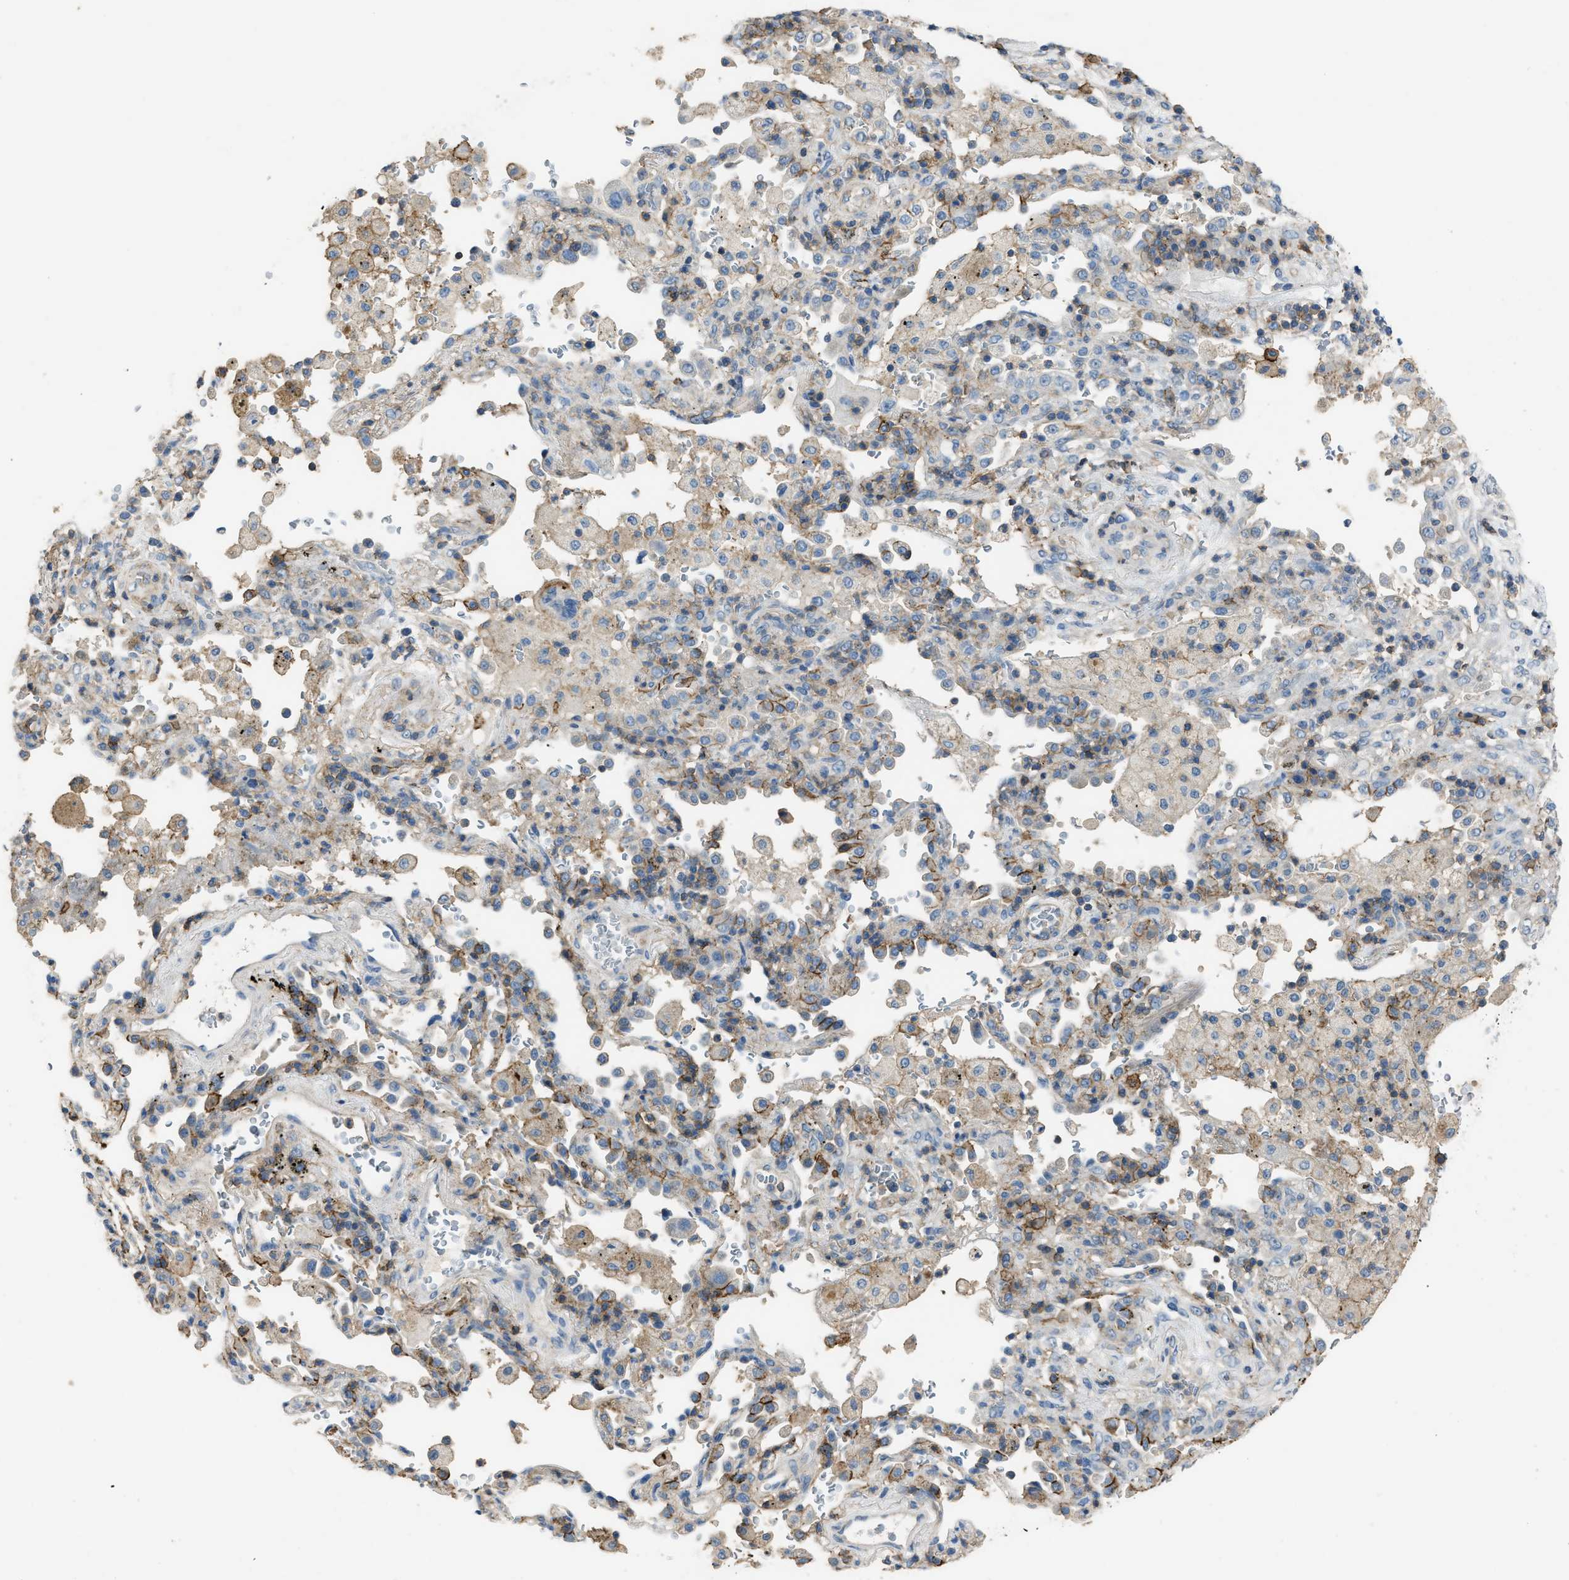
{"staining": {"intensity": "moderate", "quantity": "<25%", "location": "cytoplasmic/membranous"}, "tissue": "lung cancer", "cell_type": "Tumor cells", "image_type": "cancer", "snomed": [{"axis": "morphology", "description": "Adenocarcinoma, NOS"}, {"axis": "topography", "description": "Lung"}], "caption": "Lung adenocarcinoma tissue reveals moderate cytoplasmic/membranous positivity in approximately <25% of tumor cells Nuclei are stained in blue.", "gene": "OR51E1", "patient": {"sex": "male", "age": 64}}